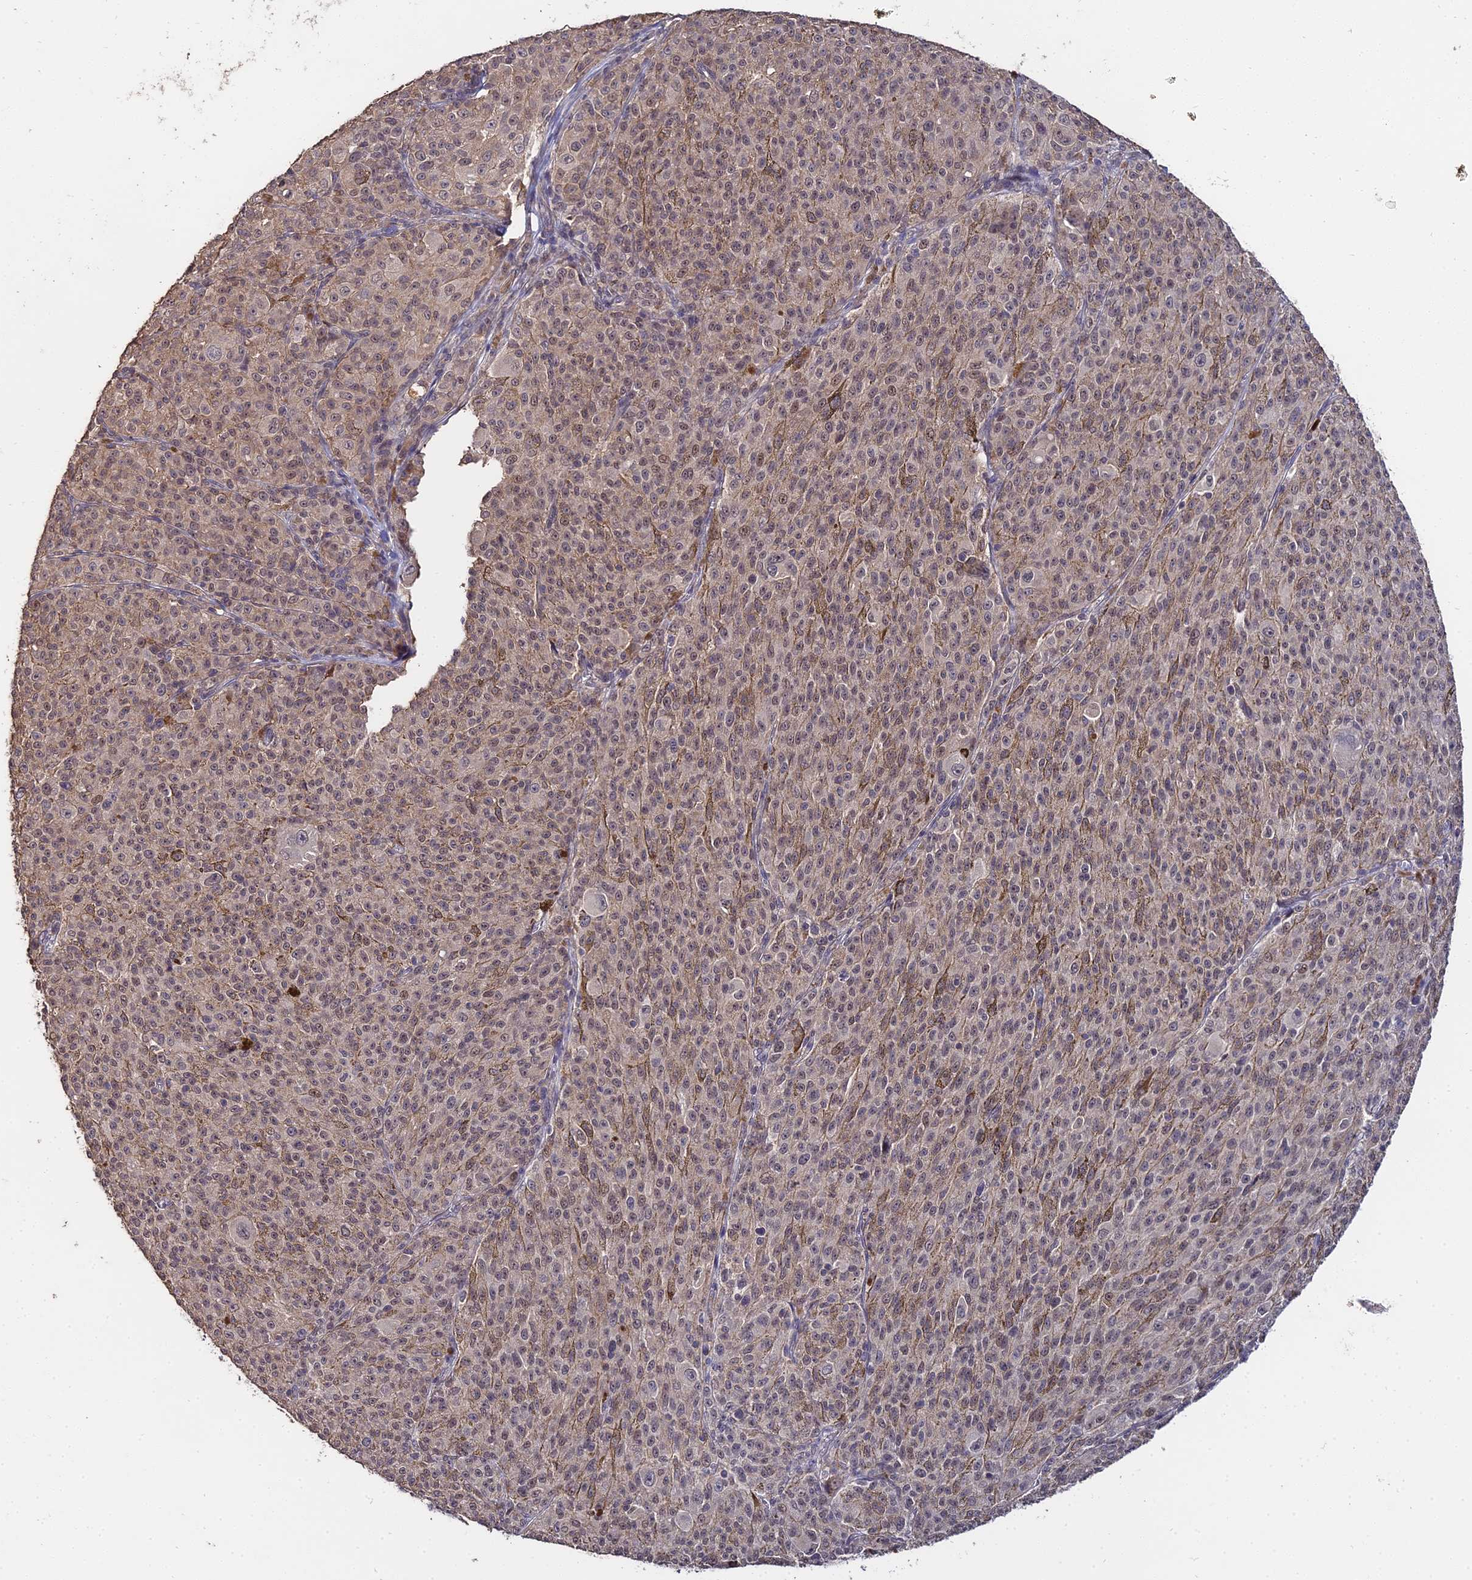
{"staining": {"intensity": "weak", "quantity": ">75%", "location": "cytoplasmic/membranous,nuclear"}, "tissue": "melanoma", "cell_type": "Tumor cells", "image_type": "cancer", "snomed": [{"axis": "morphology", "description": "Malignant melanoma, NOS"}, {"axis": "topography", "description": "Skin"}], "caption": "A histopathology image showing weak cytoplasmic/membranous and nuclear positivity in approximately >75% of tumor cells in malignant melanoma, as visualized by brown immunohistochemical staining.", "gene": "LSM5", "patient": {"sex": "female", "age": 52}}